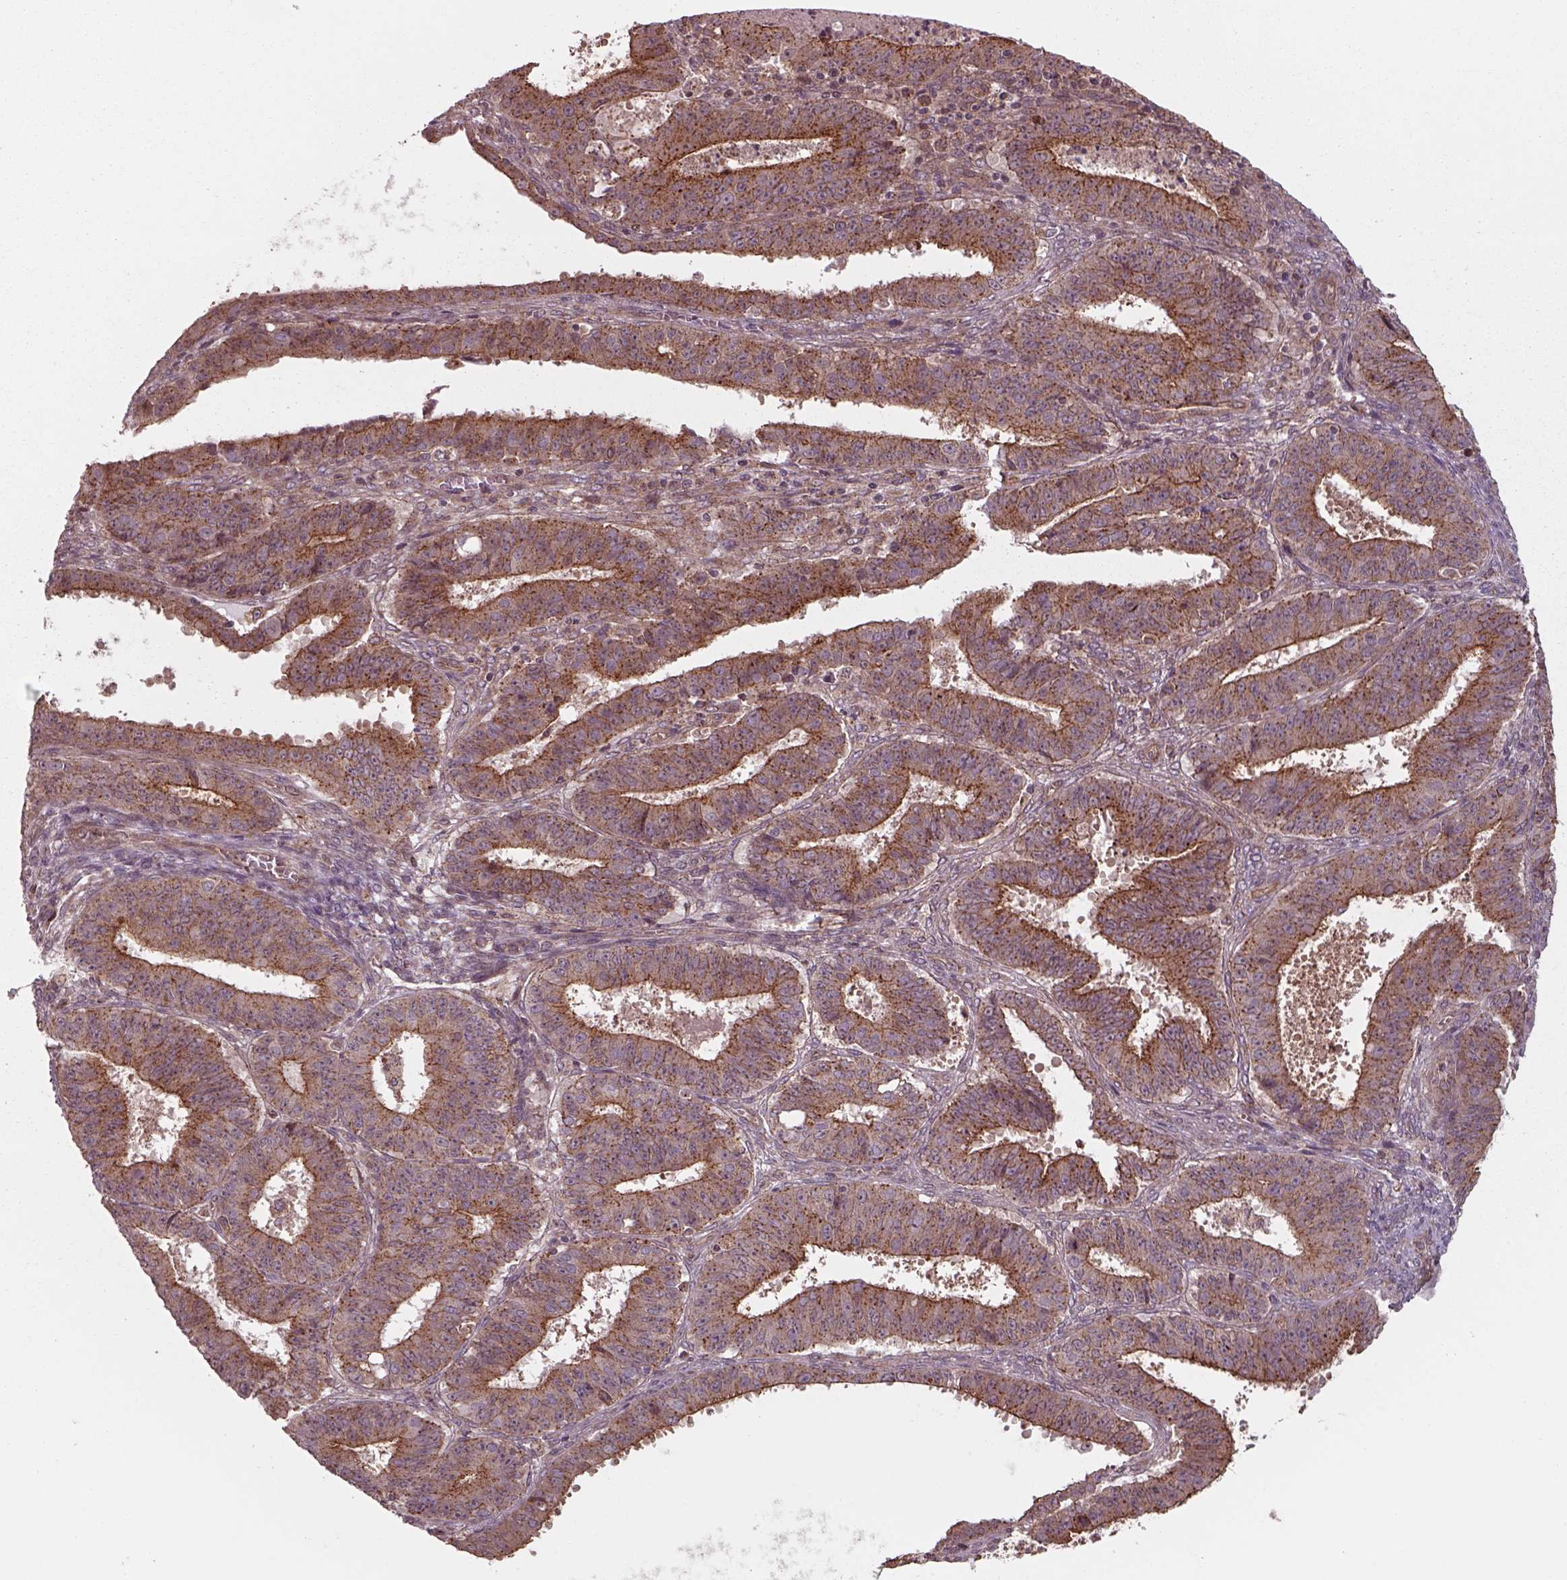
{"staining": {"intensity": "moderate", "quantity": ">75%", "location": "cytoplasmic/membranous"}, "tissue": "ovarian cancer", "cell_type": "Tumor cells", "image_type": "cancer", "snomed": [{"axis": "morphology", "description": "Carcinoma, endometroid"}, {"axis": "topography", "description": "Ovary"}], "caption": "Protein analysis of ovarian cancer (endometroid carcinoma) tissue displays moderate cytoplasmic/membranous positivity in approximately >75% of tumor cells.", "gene": "CHMP3", "patient": {"sex": "female", "age": 42}}